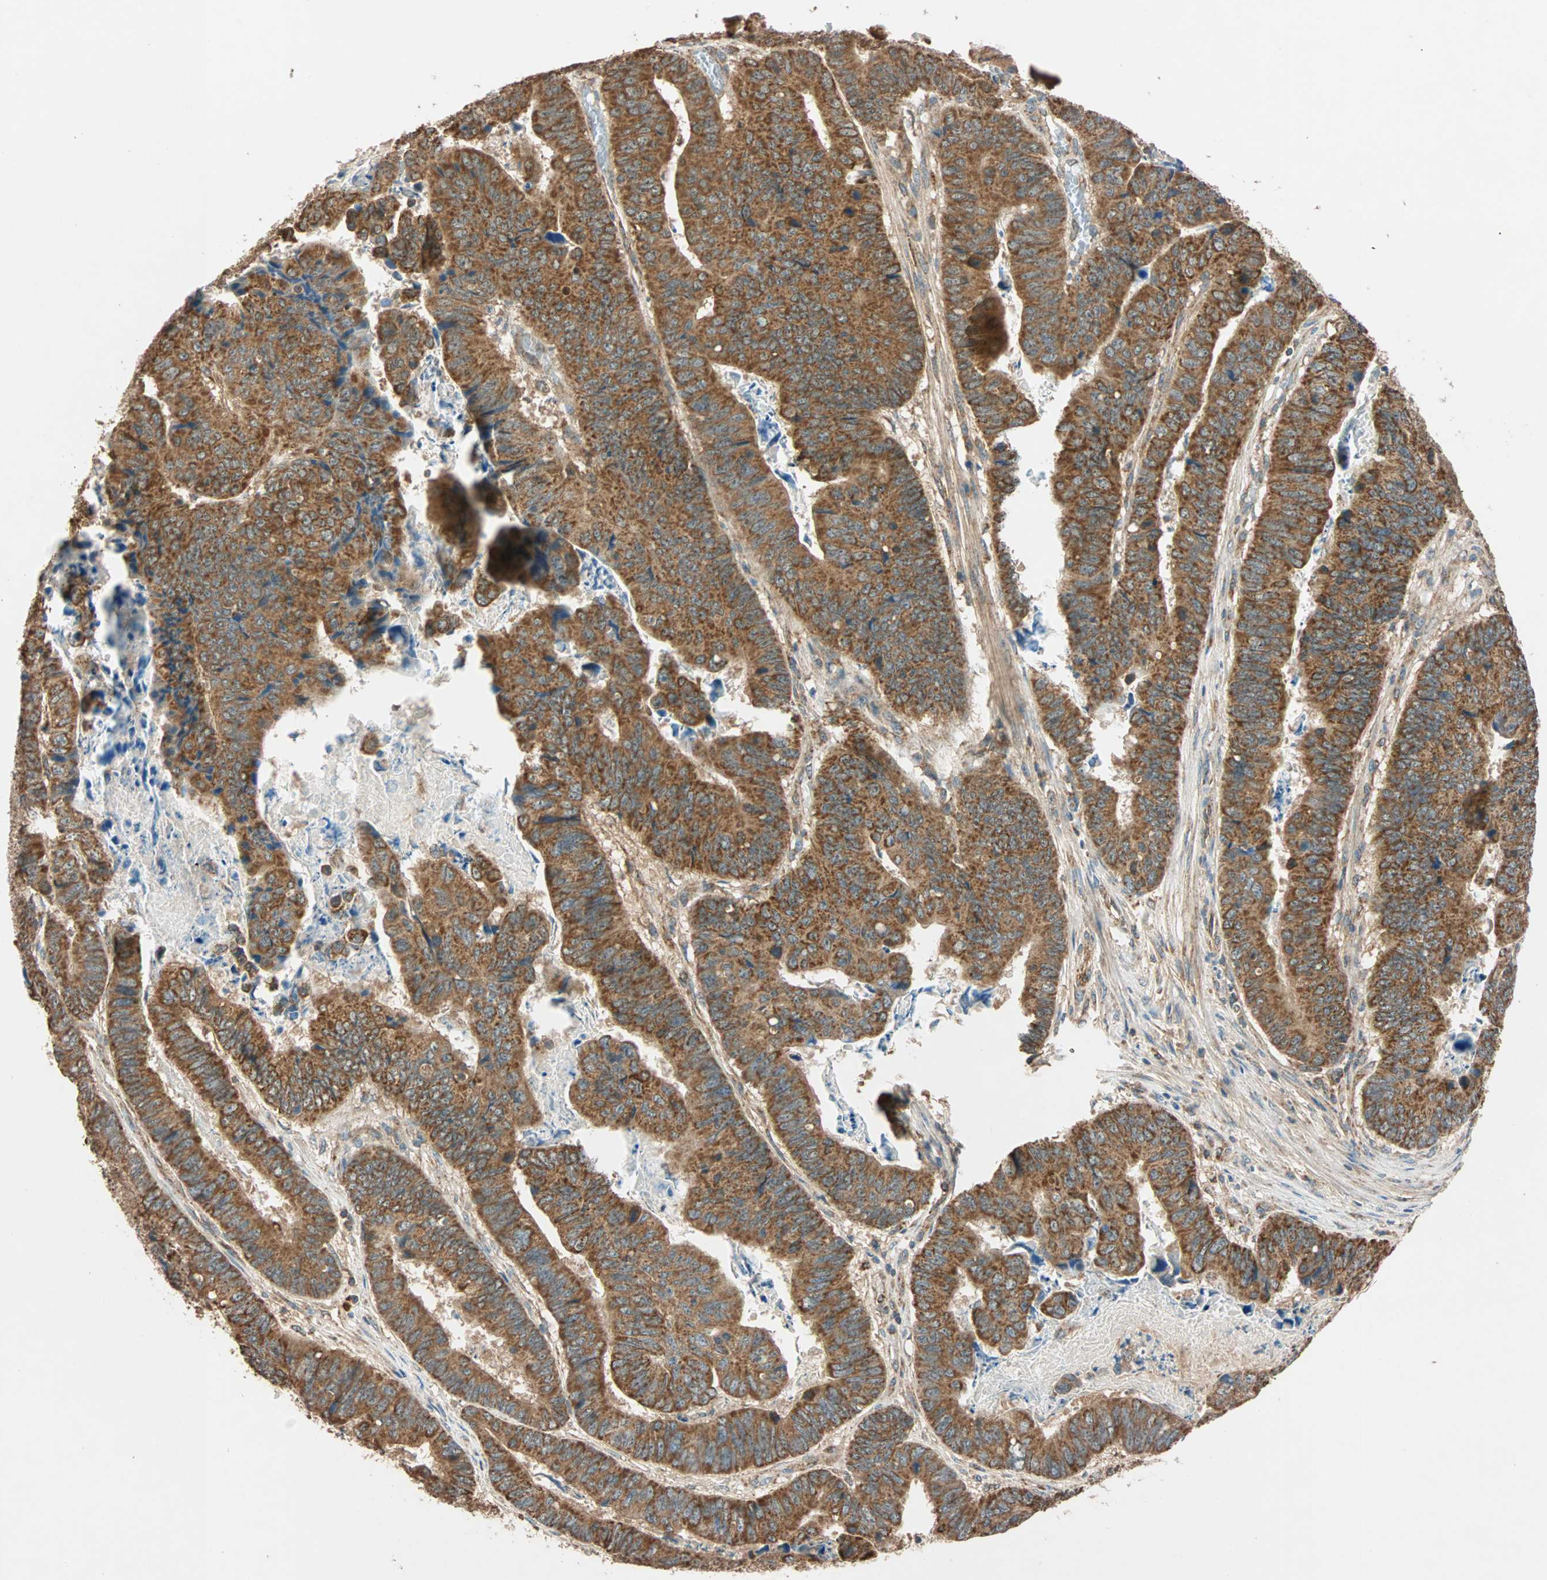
{"staining": {"intensity": "strong", "quantity": ">75%", "location": "cytoplasmic/membranous"}, "tissue": "stomach cancer", "cell_type": "Tumor cells", "image_type": "cancer", "snomed": [{"axis": "morphology", "description": "Adenocarcinoma, NOS"}, {"axis": "topography", "description": "Stomach, lower"}], "caption": "Brown immunohistochemical staining in human adenocarcinoma (stomach) shows strong cytoplasmic/membranous expression in about >75% of tumor cells. Immunohistochemistry stains the protein in brown and the nuclei are stained blue.", "gene": "MAPK1", "patient": {"sex": "male", "age": 77}}